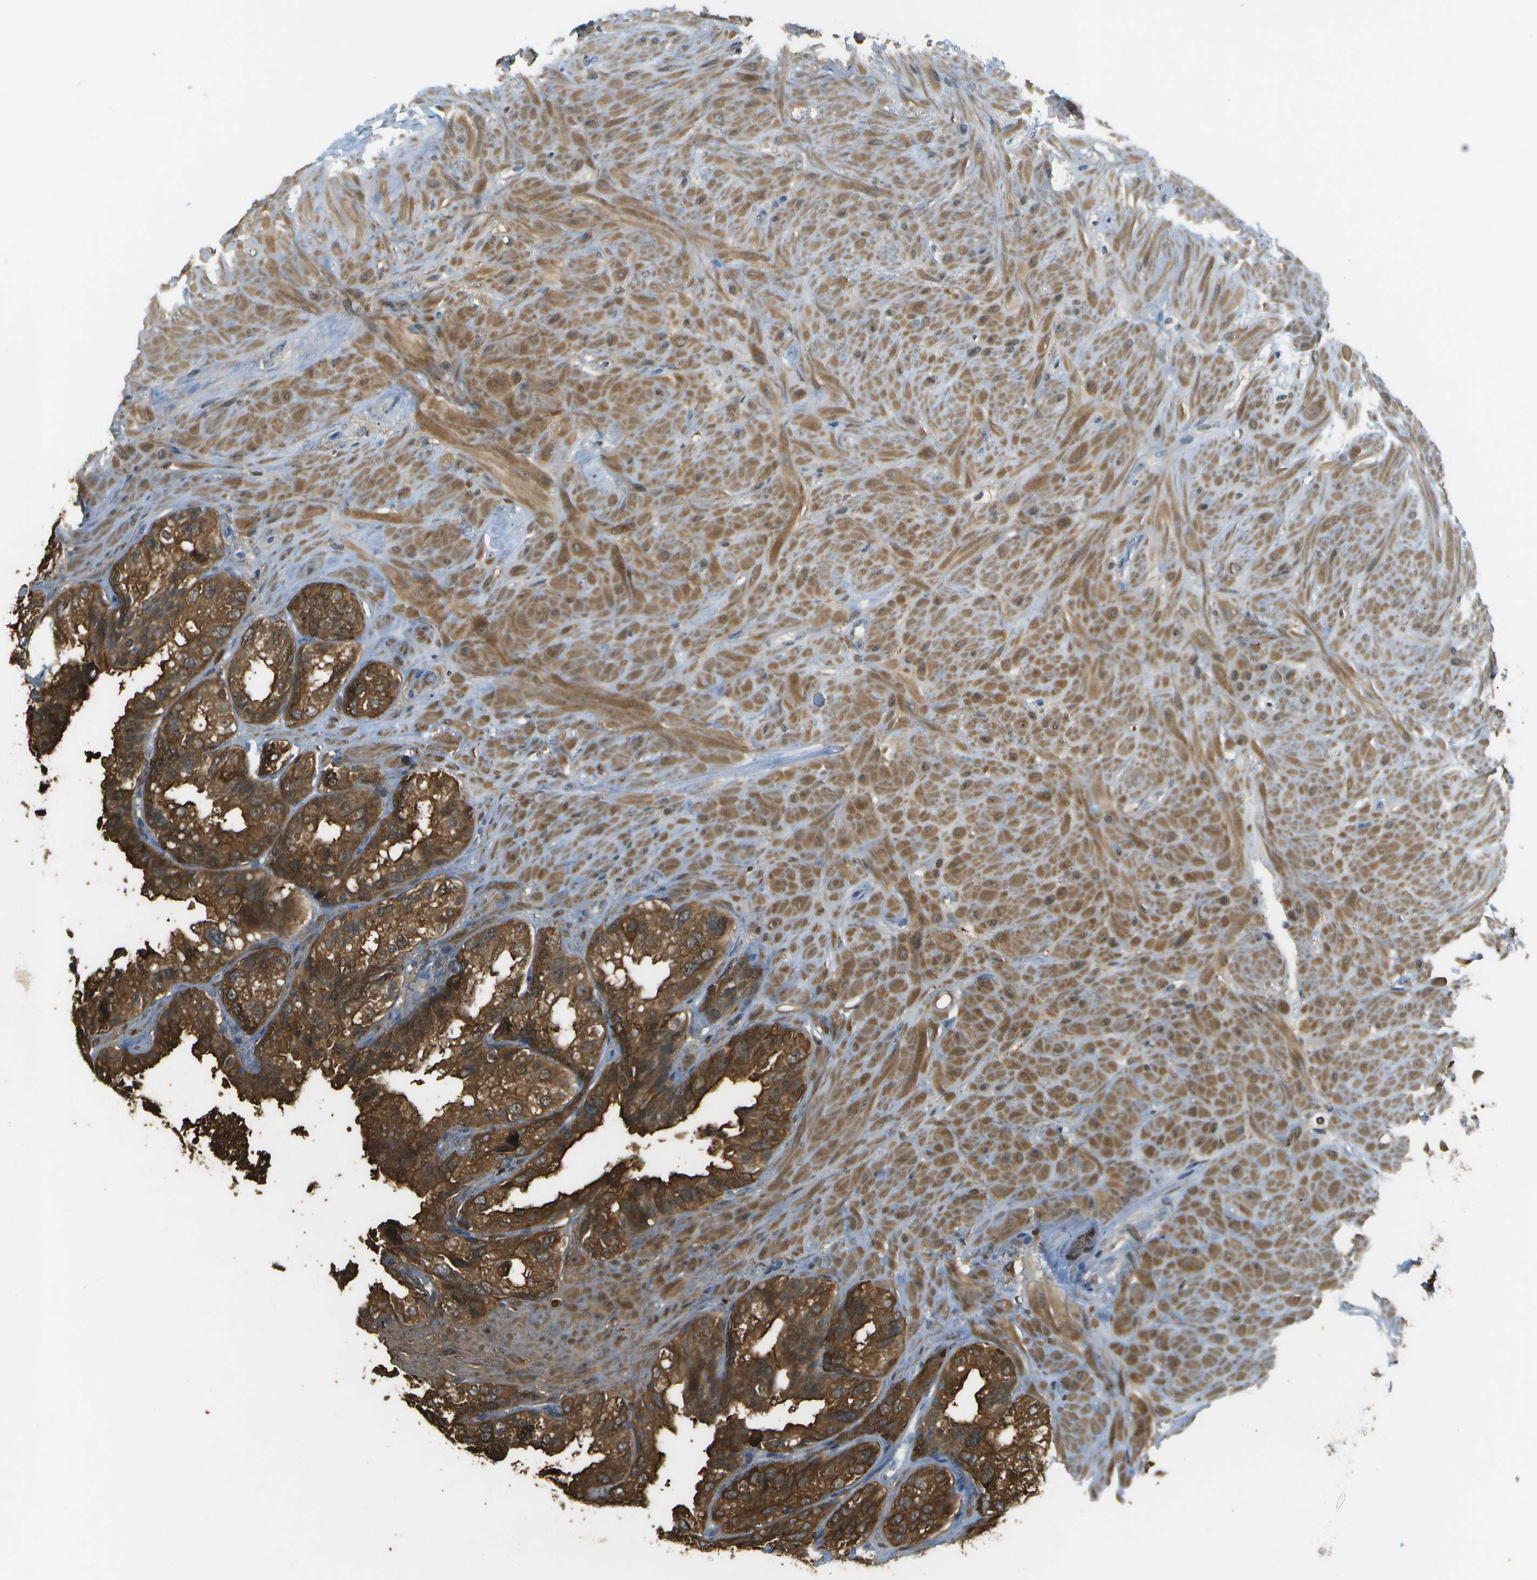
{"staining": {"intensity": "strong", "quantity": ">75%", "location": "cytoplasmic/membranous"}, "tissue": "seminal vesicle", "cell_type": "Glandular cells", "image_type": "normal", "snomed": [{"axis": "morphology", "description": "Normal tissue, NOS"}, {"axis": "topography", "description": "Seminal veicle"}], "caption": "The histopathology image shows immunohistochemical staining of unremarkable seminal vesicle. There is strong cytoplasmic/membranous expression is present in approximately >75% of glandular cells. The protein of interest is stained brown, and the nuclei are stained in blue (DAB IHC with brightfield microscopy, high magnification).", "gene": "CDH23", "patient": {"sex": "male", "age": 68}}